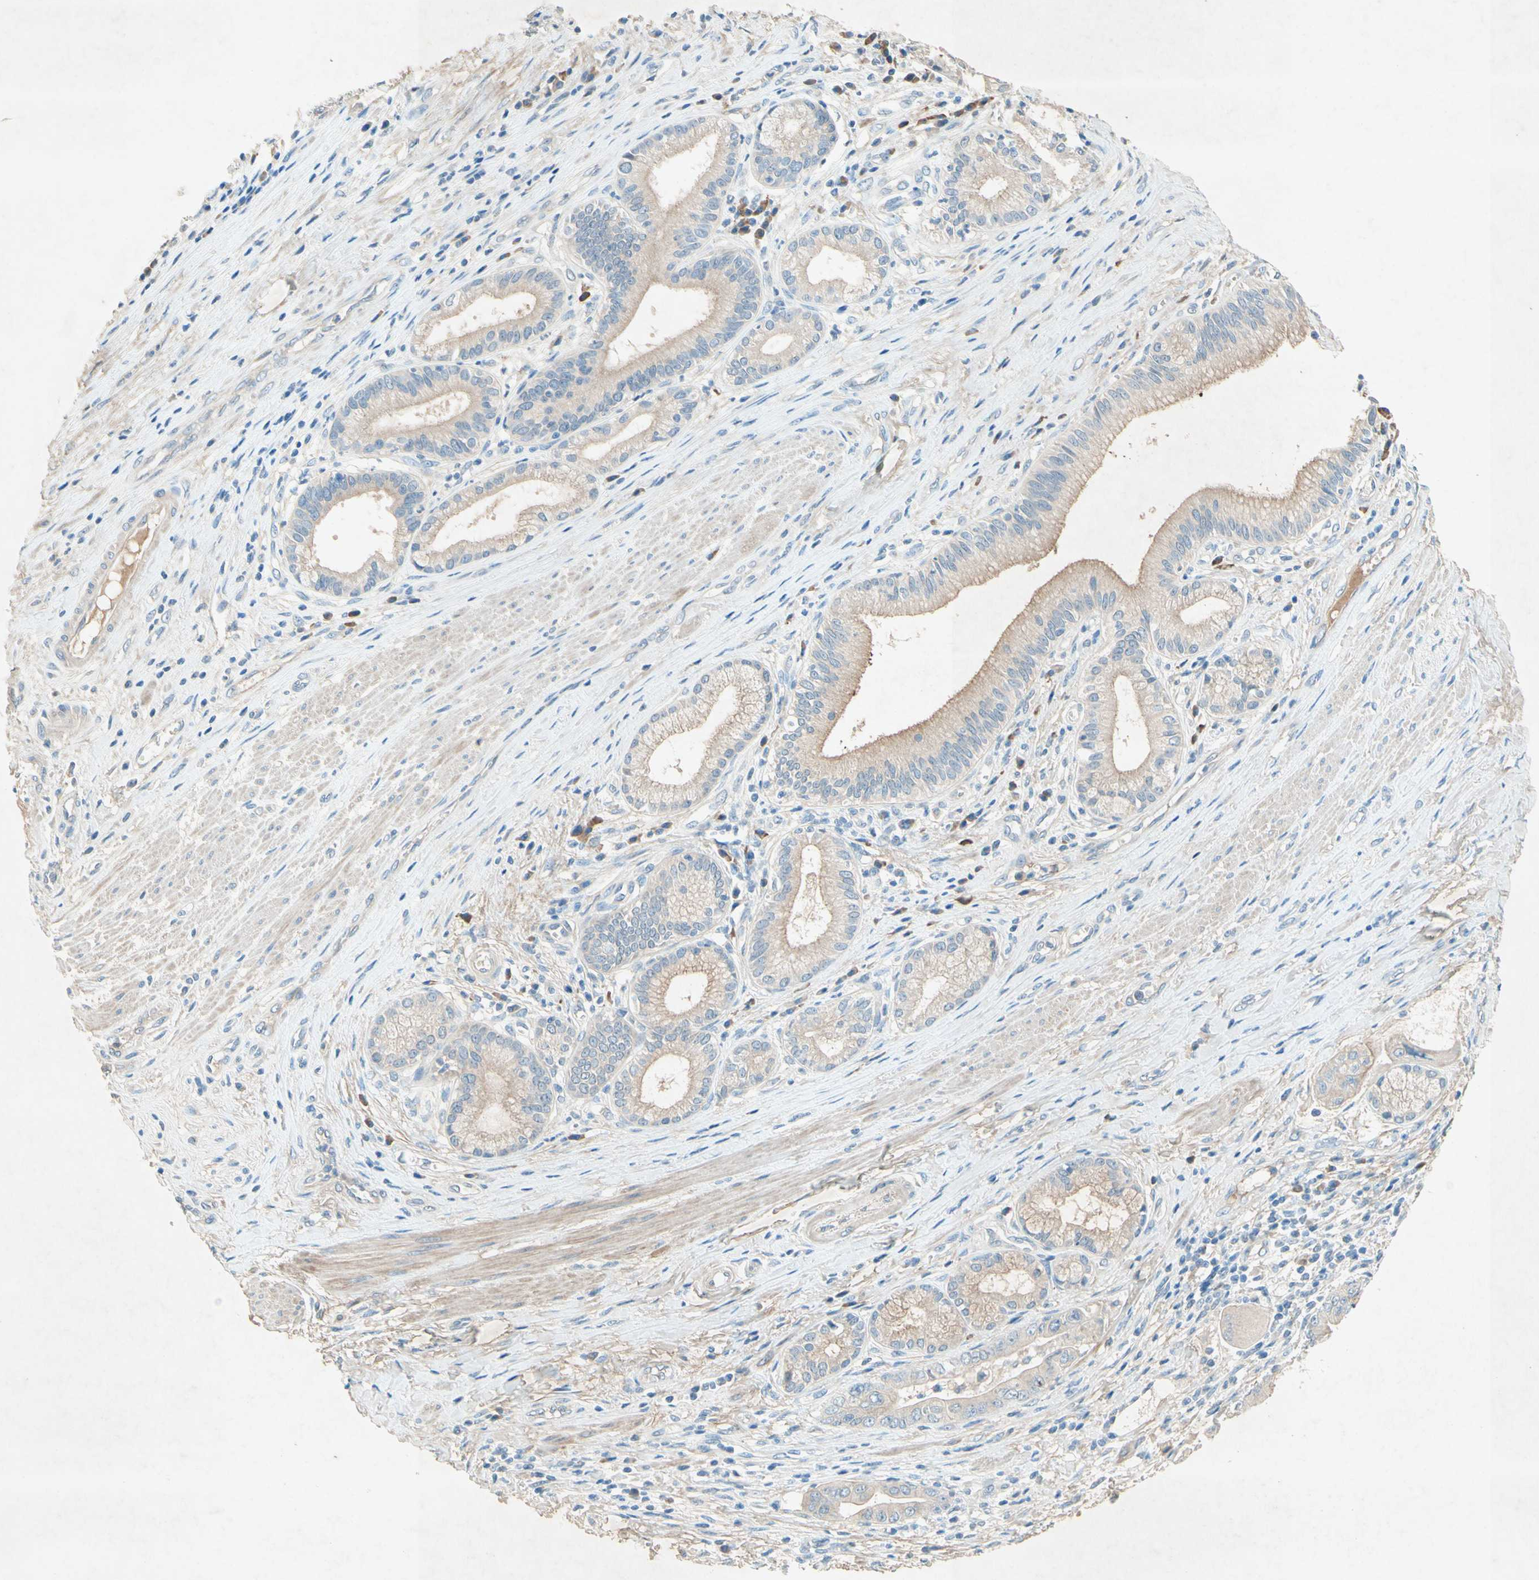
{"staining": {"intensity": "moderate", "quantity": ">75%", "location": "cytoplasmic/membranous"}, "tissue": "pancreatic cancer", "cell_type": "Tumor cells", "image_type": "cancer", "snomed": [{"axis": "morphology", "description": "Adenocarcinoma, NOS"}, {"axis": "topography", "description": "Pancreas"}], "caption": "Protein positivity by IHC reveals moderate cytoplasmic/membranous positivity in approximately >75% of tumor cells in pancreatic cancer (adenocarcinoma). Immunohistochemistry (ihc) stains the protein of interest in brown and the nuclei are stained blue.", "gene": "IL2", "patient": {"sex": "female", "age": 75}}